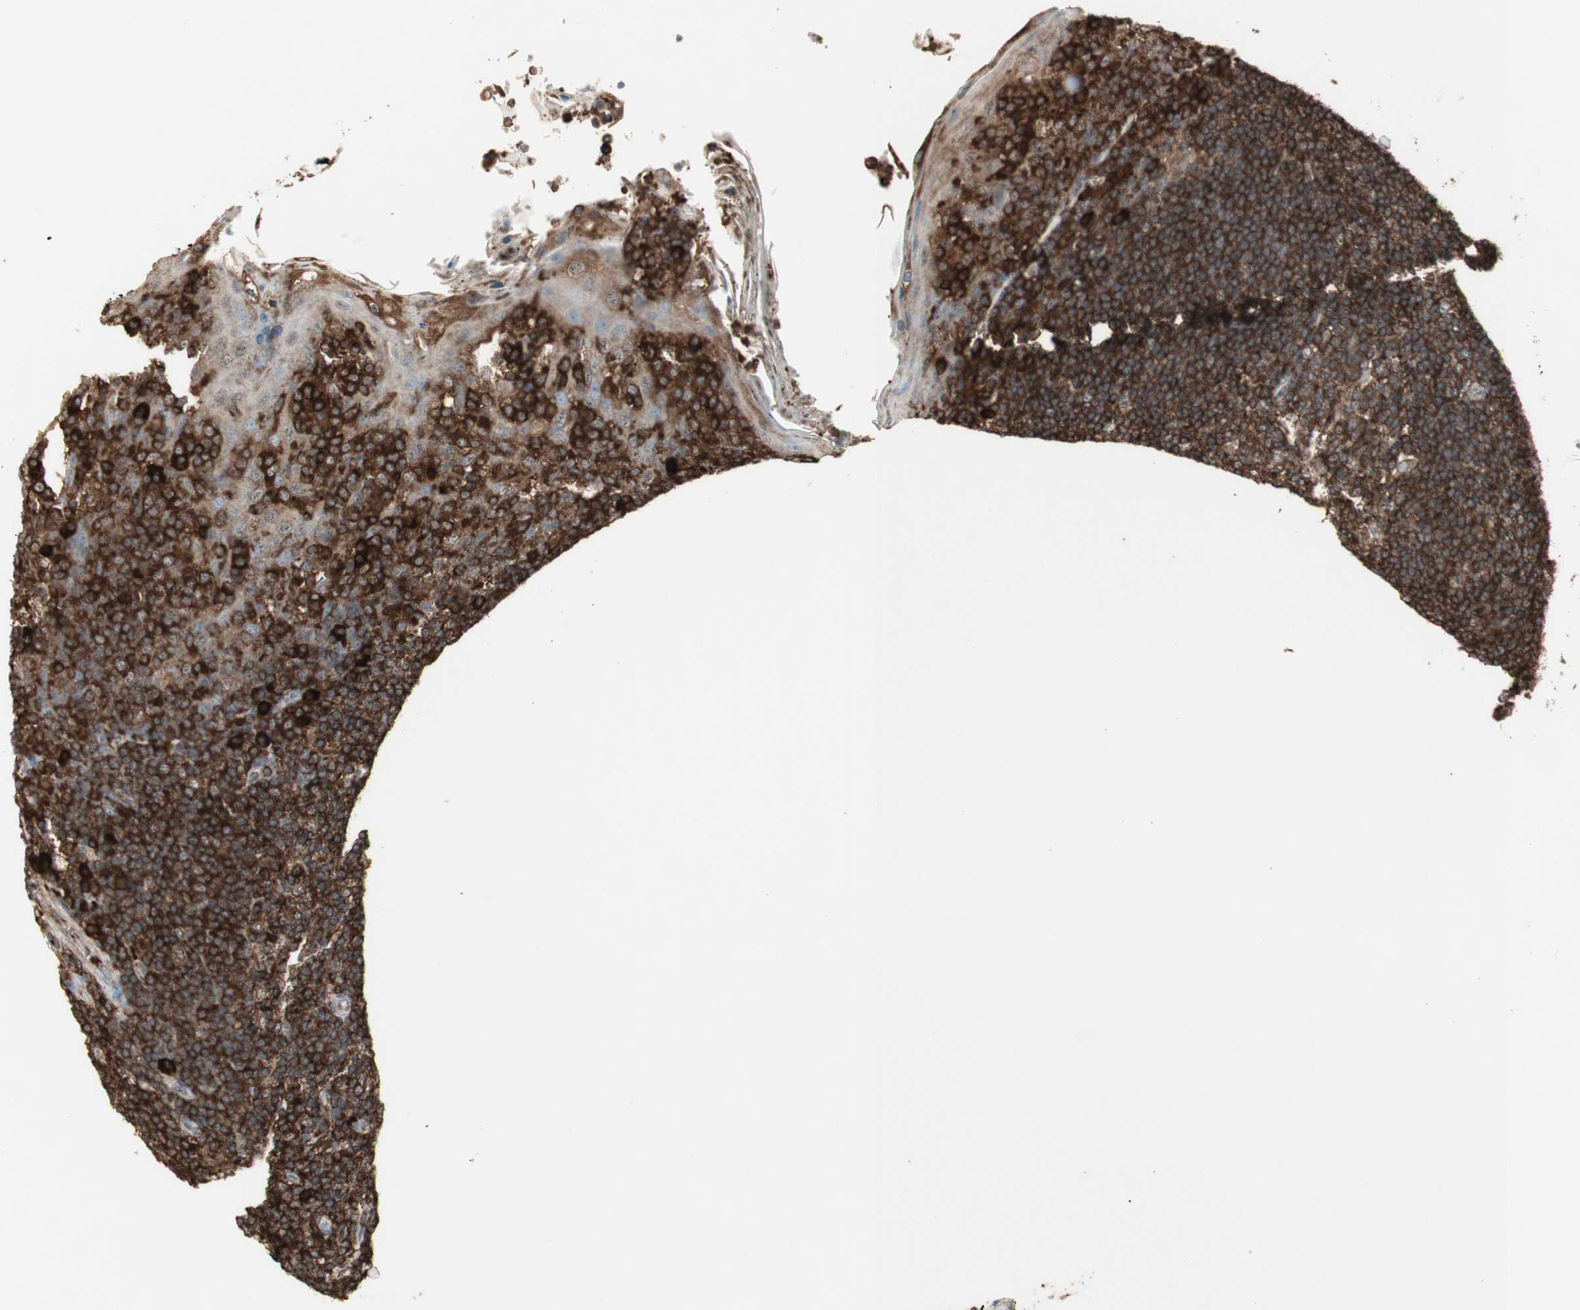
{"staining": {"intensity": "strong", "quantity": ">75%", "location": "cytoplasmic/membranous"}, "tissue": "tonsil", "cell_type": "Germinal center cells", "image_type": "normal", "snomed": [{"axis": "morphology", "description": "Normal tissue, NOS"}, {"axis": "topography", "description": "Tonsil"}], "caption": "Protein staining exhibits strong cytoplasmic/membranous staining in approximately >75% of germinal center cells in benign tonsil.", "gene": "MMP3", "patient": {"sex": "male", "age": 31}}